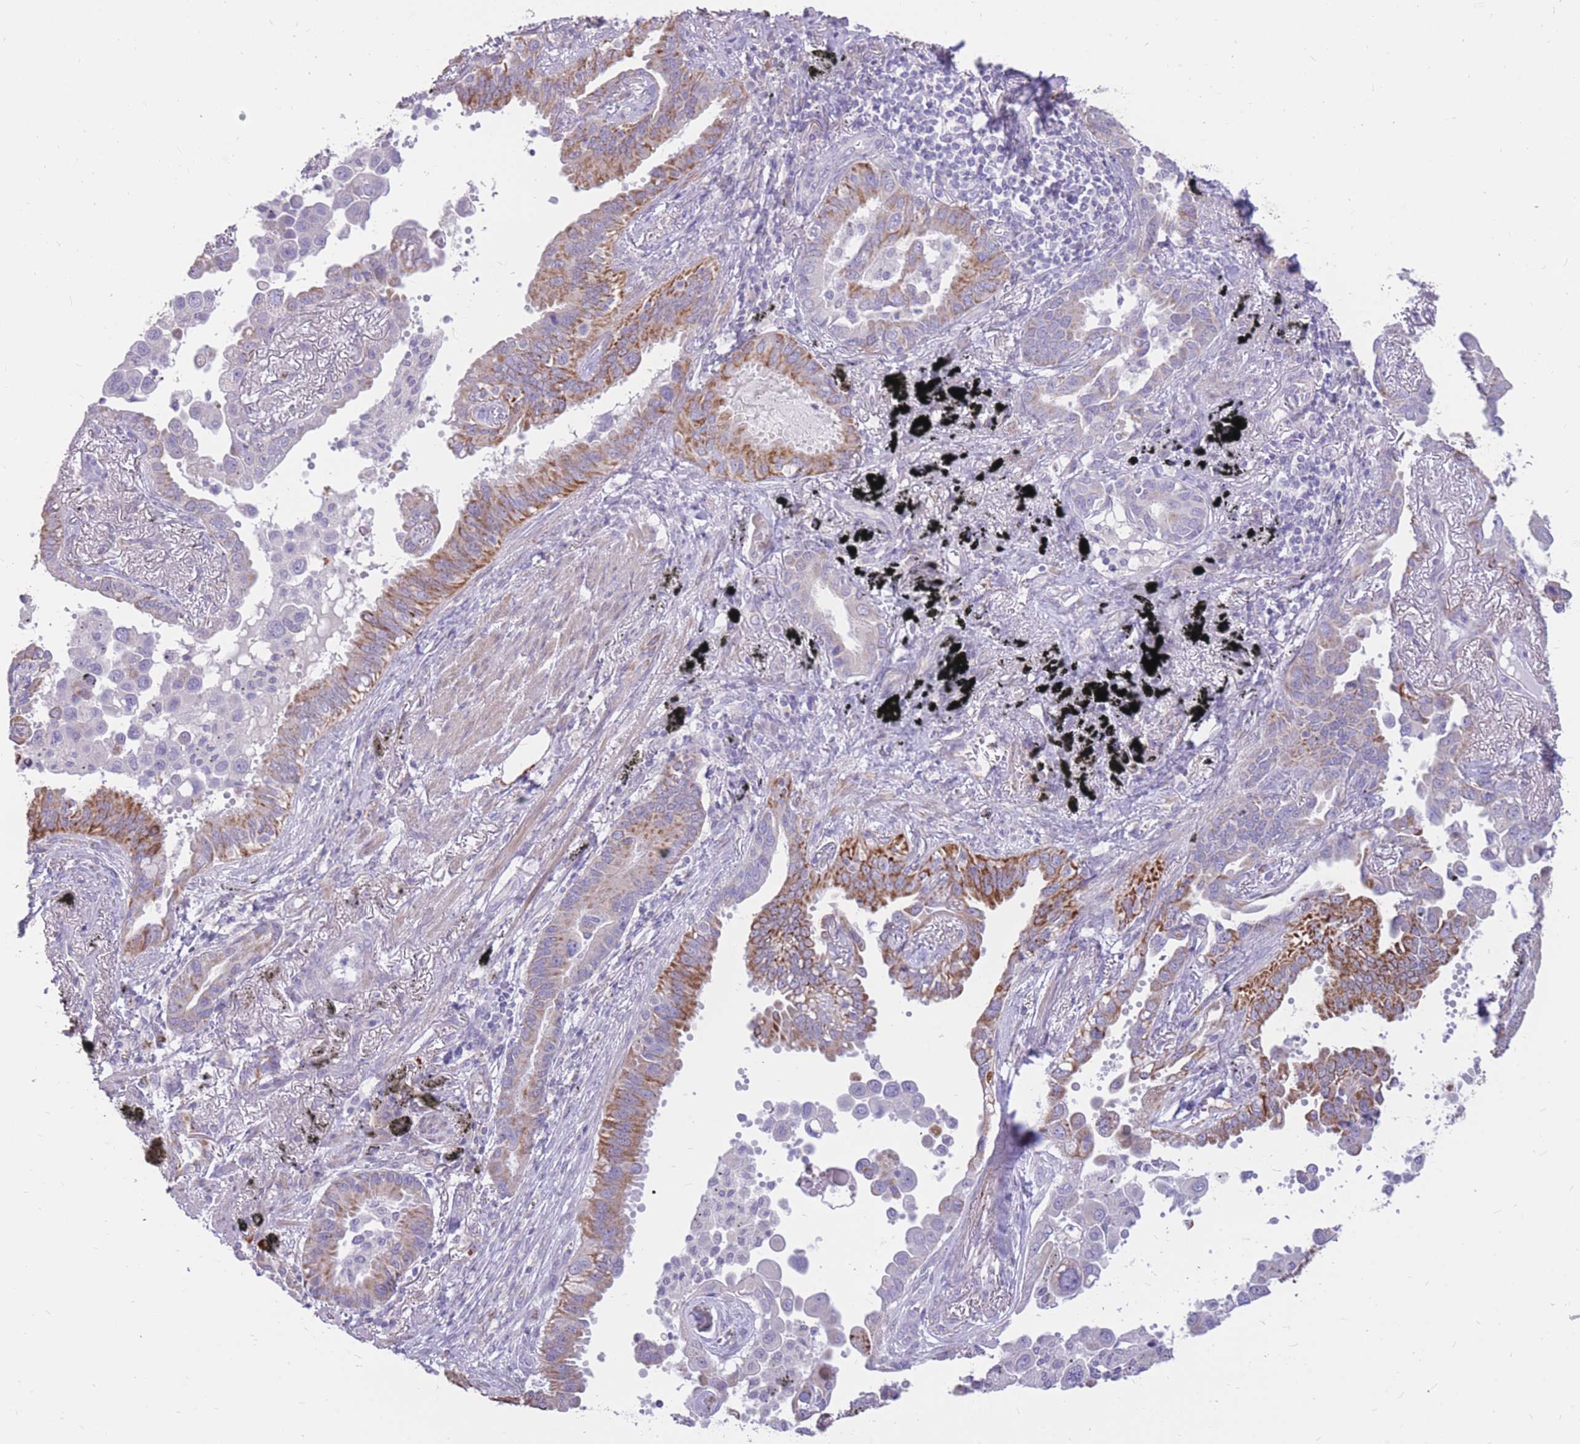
{"staining": {"intensity": "strong", "quantity": "25%-75%", "location": "cytoplasmic/membranous"}, "tissue": "lung cancer", "cell_type": "Tumor cells", "image_type": "cancer", "snomed": [{"axis": "morphology", "description": "Adenocarcinoma, NOS"}, {"axis": "topography", "description": "Lung"}], "caption": "Approximately 25%-75% of tumor cells in lung adenocarcinoma demonstrate strong cytoplasmic/membranous protein expression as visualized by brown immunohistochemical staining.", "gene": "RNF170", "patient": {"sex": "male", "age": 67}}